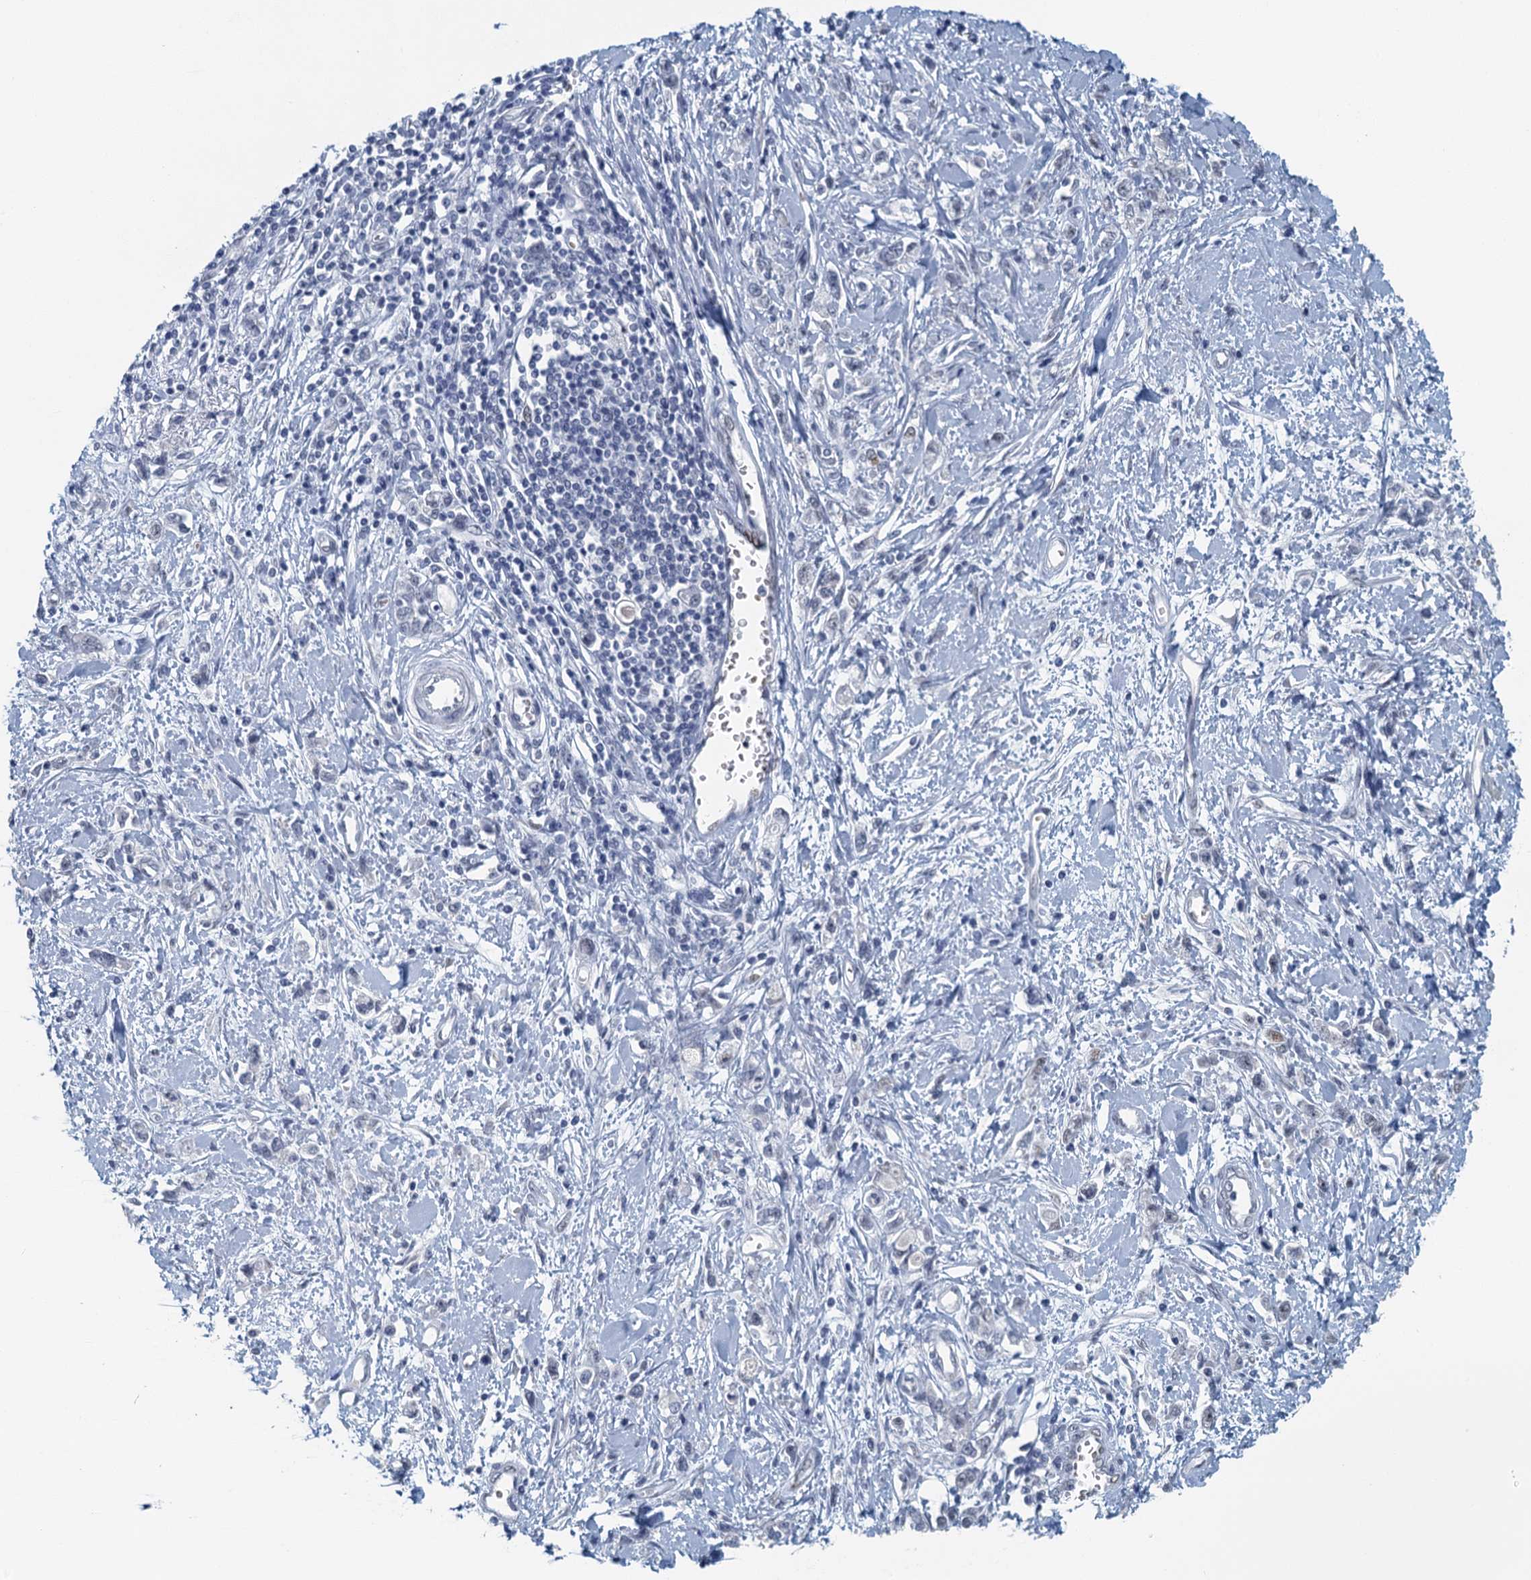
{"staining": {"intensity": "negative", "quantity": "none", "location": "none"}, "tissue": "stomach cancer", "cell_type": "Tumor cells", "image_type": "cancer", "snomed": [{"axis": "morphology", "description": "Adenocarcinoma, NOS"}, {"axis": "topography", "description": "Stomach"}], "caption": "The histopathology image shows no significant staining in tumor cells of stomach cancer.", "gene": "TTLL9", "patient": {"sex": "female", "age": 76}}